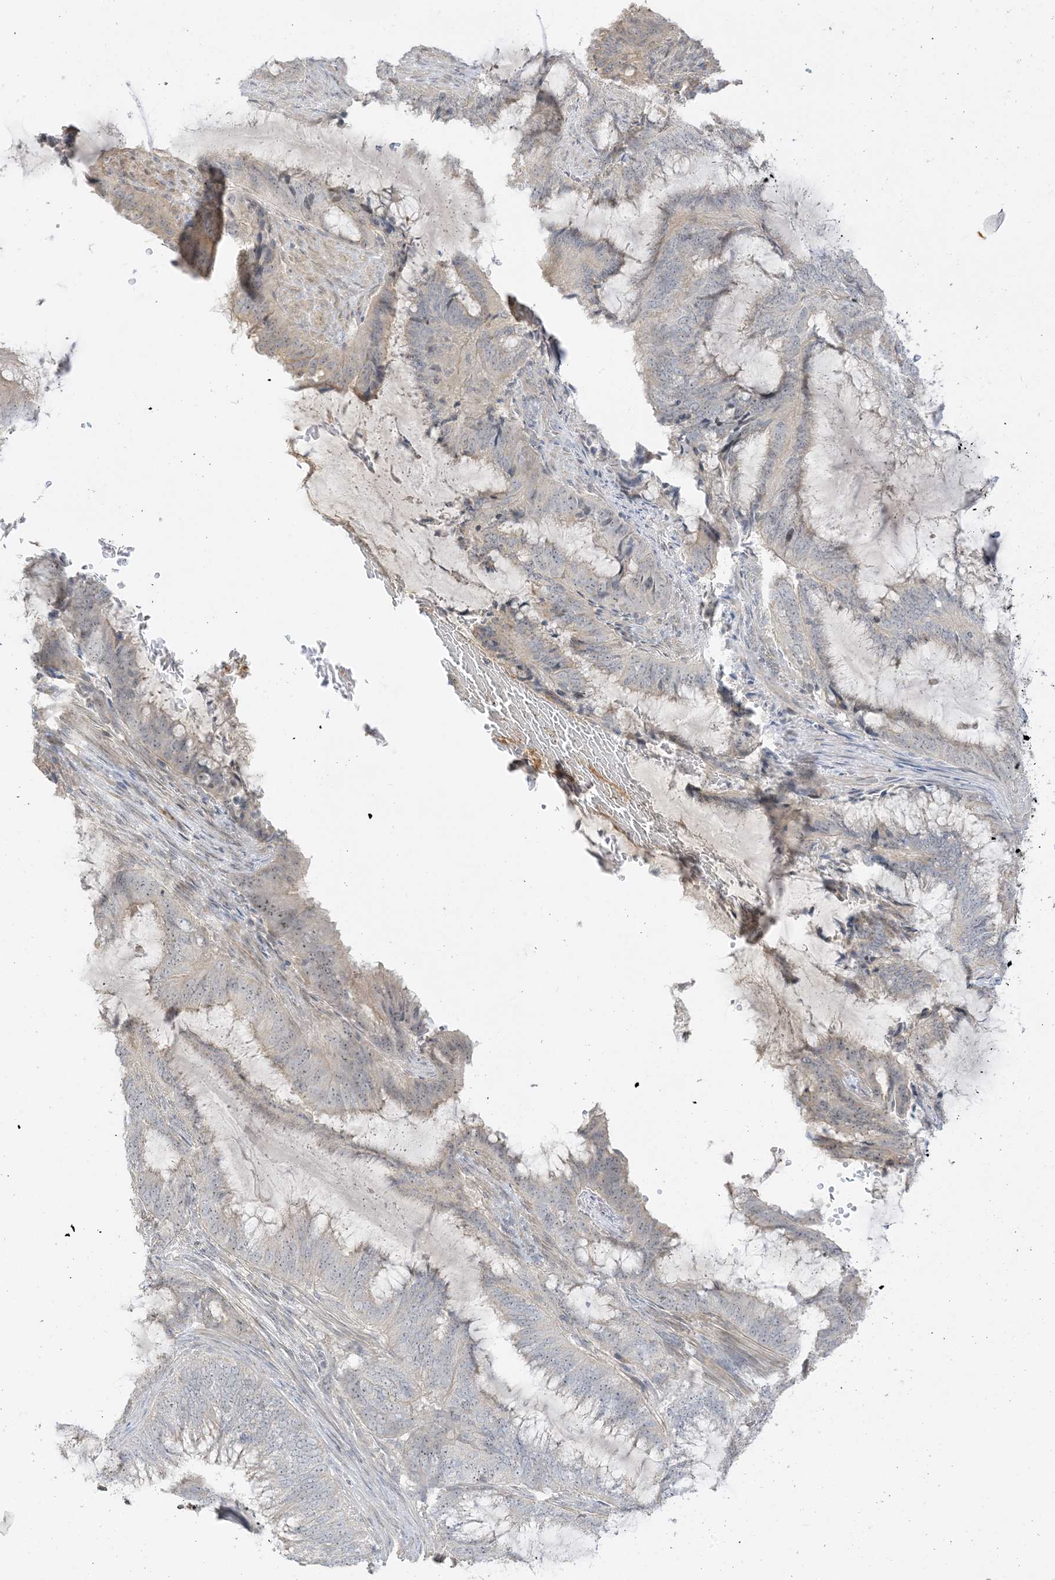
{"staining": {"intensity": "weak", "quantity": "<25%", "location": "nuclear"}, "tissue": "endometrial cancer", "cell_type": "Tumor cells", "image_type": "cancer", "snomed": [{"axis": "morphology", "description": "Adenocarcinoma, NOS"}, {"axis": "topography", "description": "Endometrium"}], "caption": "DAB (3,3'-diaminobenzidine) immunohistochemical staining of endometrial cancer (adenocarcinoma) reveals no significant staining in tumor cells.", "gene": "ETAA1", "patient": {"sex": "female", "age": 51}}